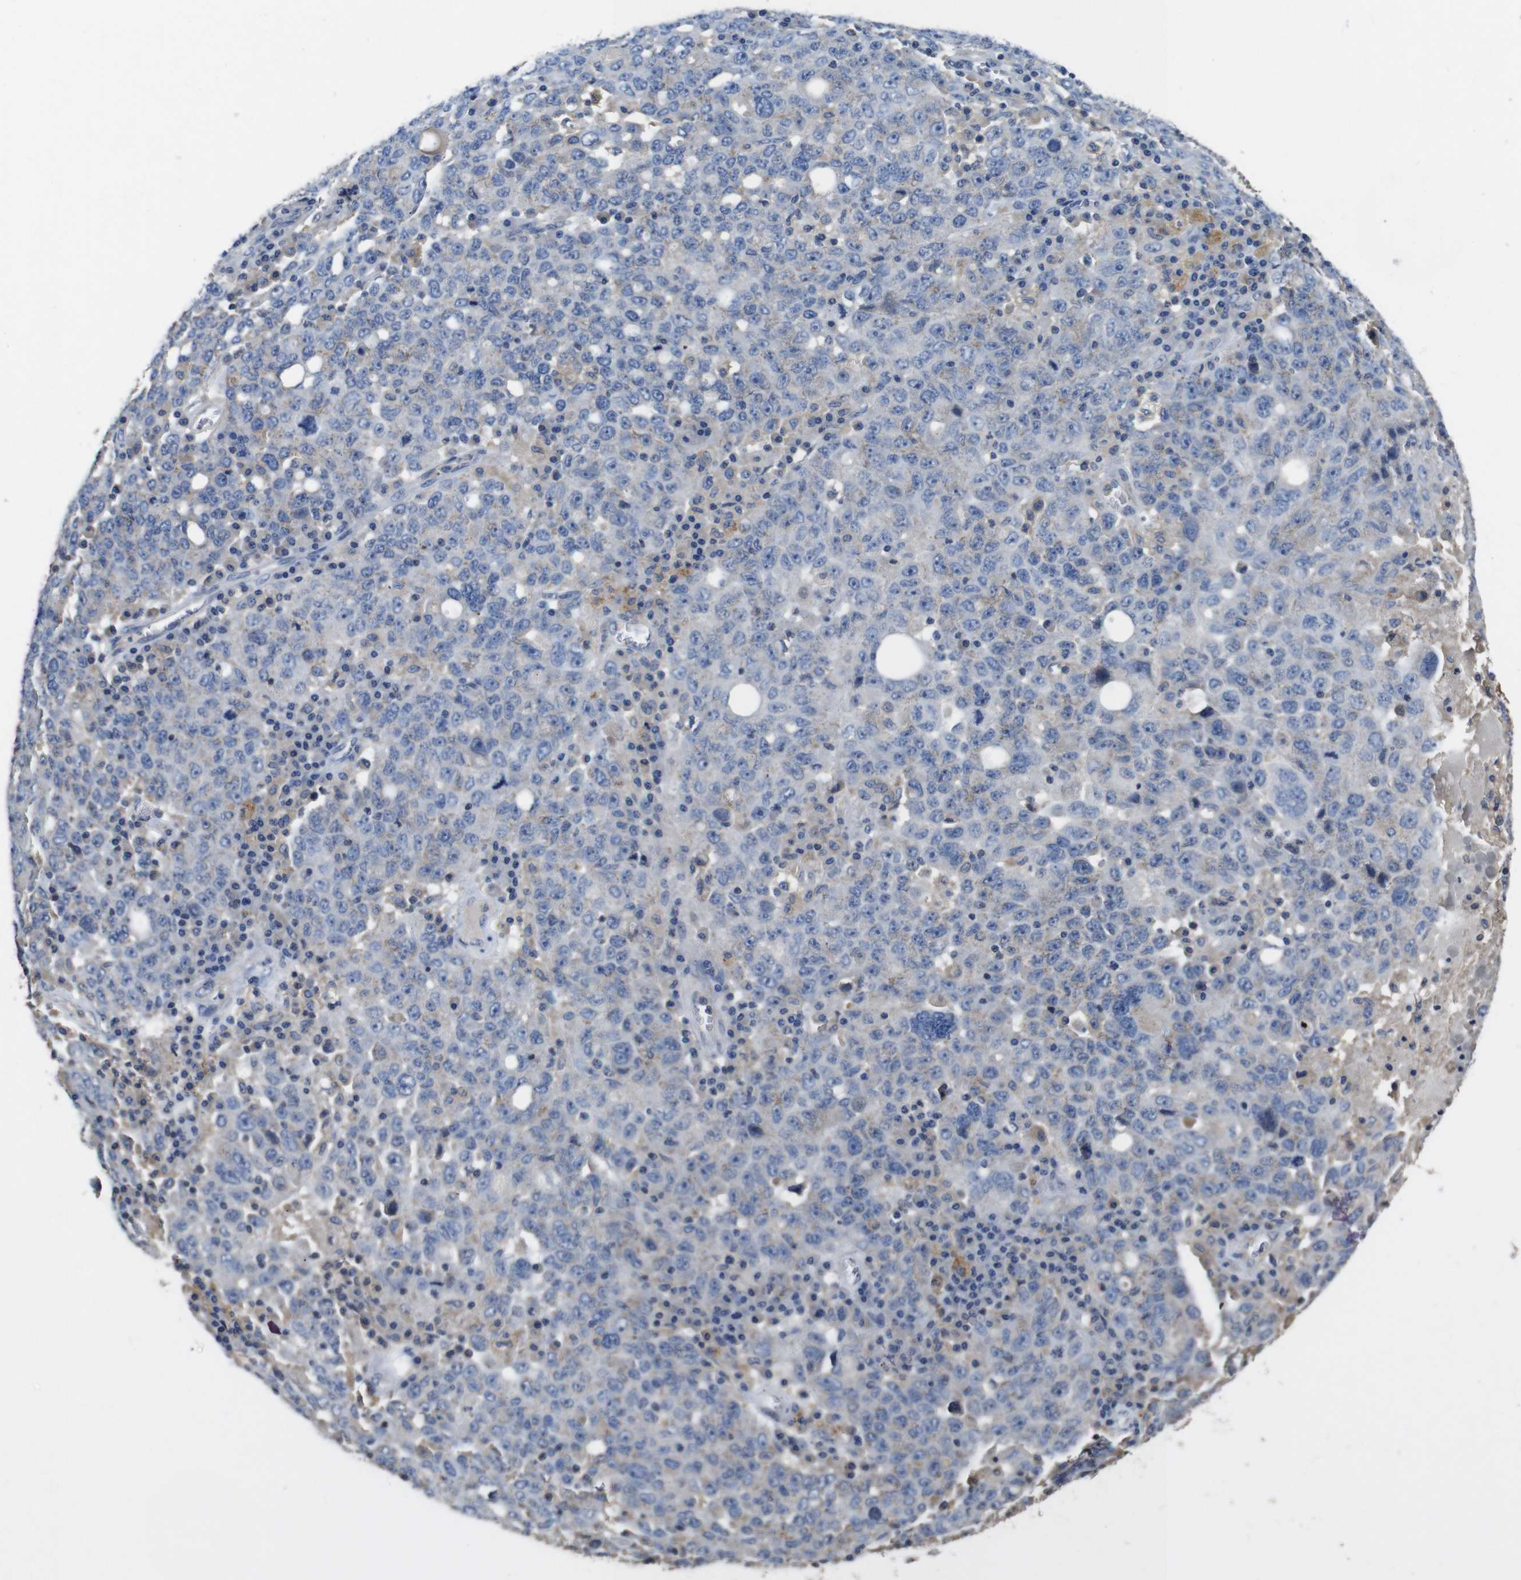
{"staining": {"intensity": "negative", "quantity": "none", "location": "none"}, "tissue": "ovarian cancer", "cell_type": "Tumor cells", "image_type": "cancer", "snomed": [{"axis": "morphology", "description": "Carcinoma, endometroid"}, {"axis": "topography", "description": "Ovary"}], "caption": "Immunohistochemistry (IHC) of ovarian cancer reveals no staining in tumor cells. The staining is performed using DAB brown chromogen with nuclei counter-stained in using hematoxylin.", "gene": "GLIPR1", "patient": {"sex": "female", "age": 62}}